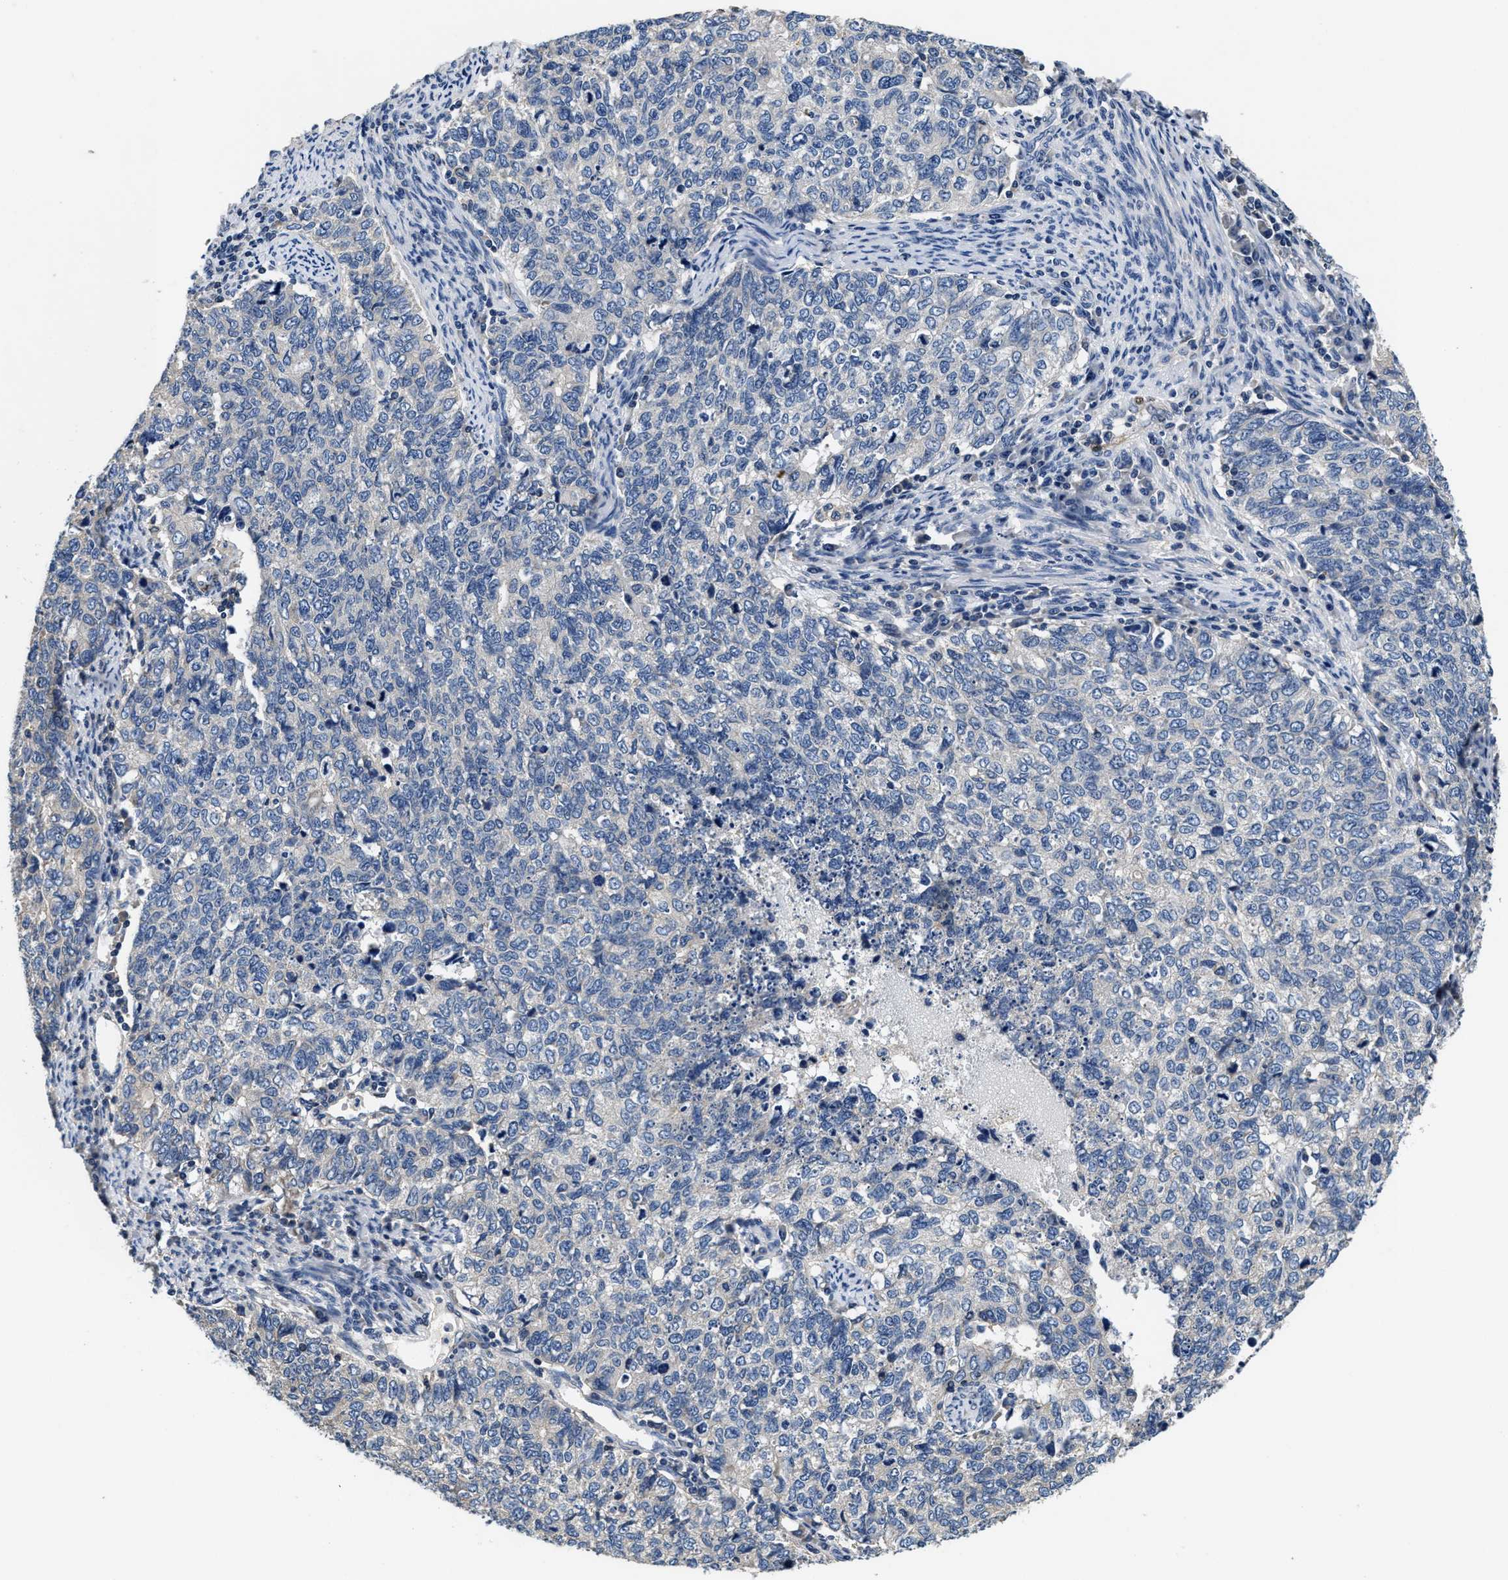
{"staining": {"intensity": "negative", "quantity": "none", "location": "none"}, "tissue": "cervical cancer", "cell_type": "Tumor cells", "image_type": "cancer", "snomed": [{"axis": "morphology", "description": "Squamous cell carcinoma, NOS"}, {"axis": "topography", "description": "Cervix"}], "caption": "There is no significant staining in tumor cells of squamous cell carcinoma (cervical).", "gene": "ANKIB1", "patient": {"sex": "female", "age": 63}}